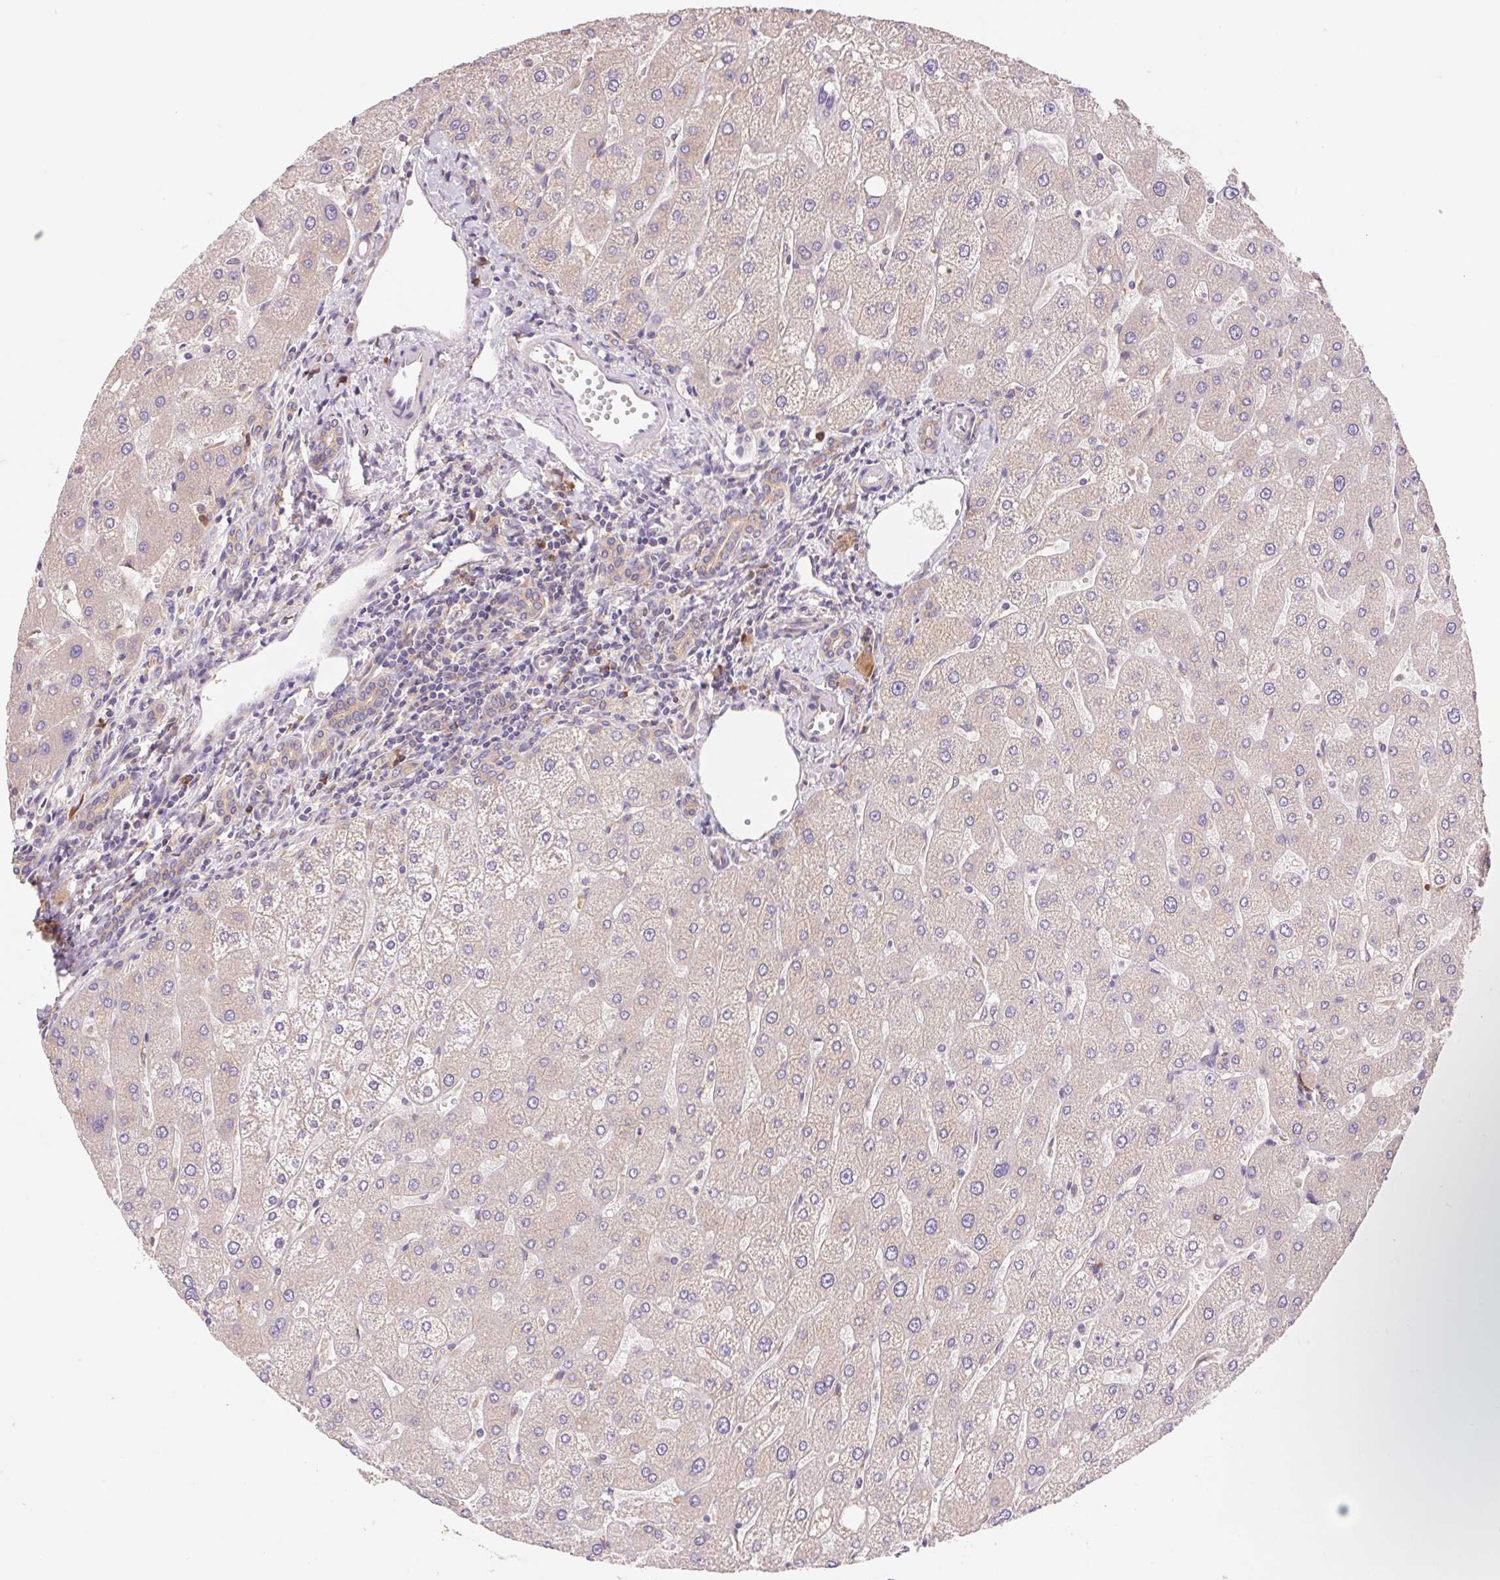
{"staining": {"intensity": "weak", "quantity": "25%-75%", "location": "cytoplasmic/membranous"}, "tissue": "liver", "cell_type": "Cholangiocytes", "image_type": "normal", "snomed": [{"axis": "morphology", "description": "Normal tissue, NOS"}, {"axis": "topography", "description": "Liver"}], "caption": "A histopathology image of liver stained for a protein displays weak cytoplasmic/membranous brown staining in cholangiocytes. (DAB (3,3'-diaminobenzidine) IHC, brown staining for protein, blue staining for nuclei).", "gene": "RAB1A", "patient": {"sex": "male", "age": 67}}